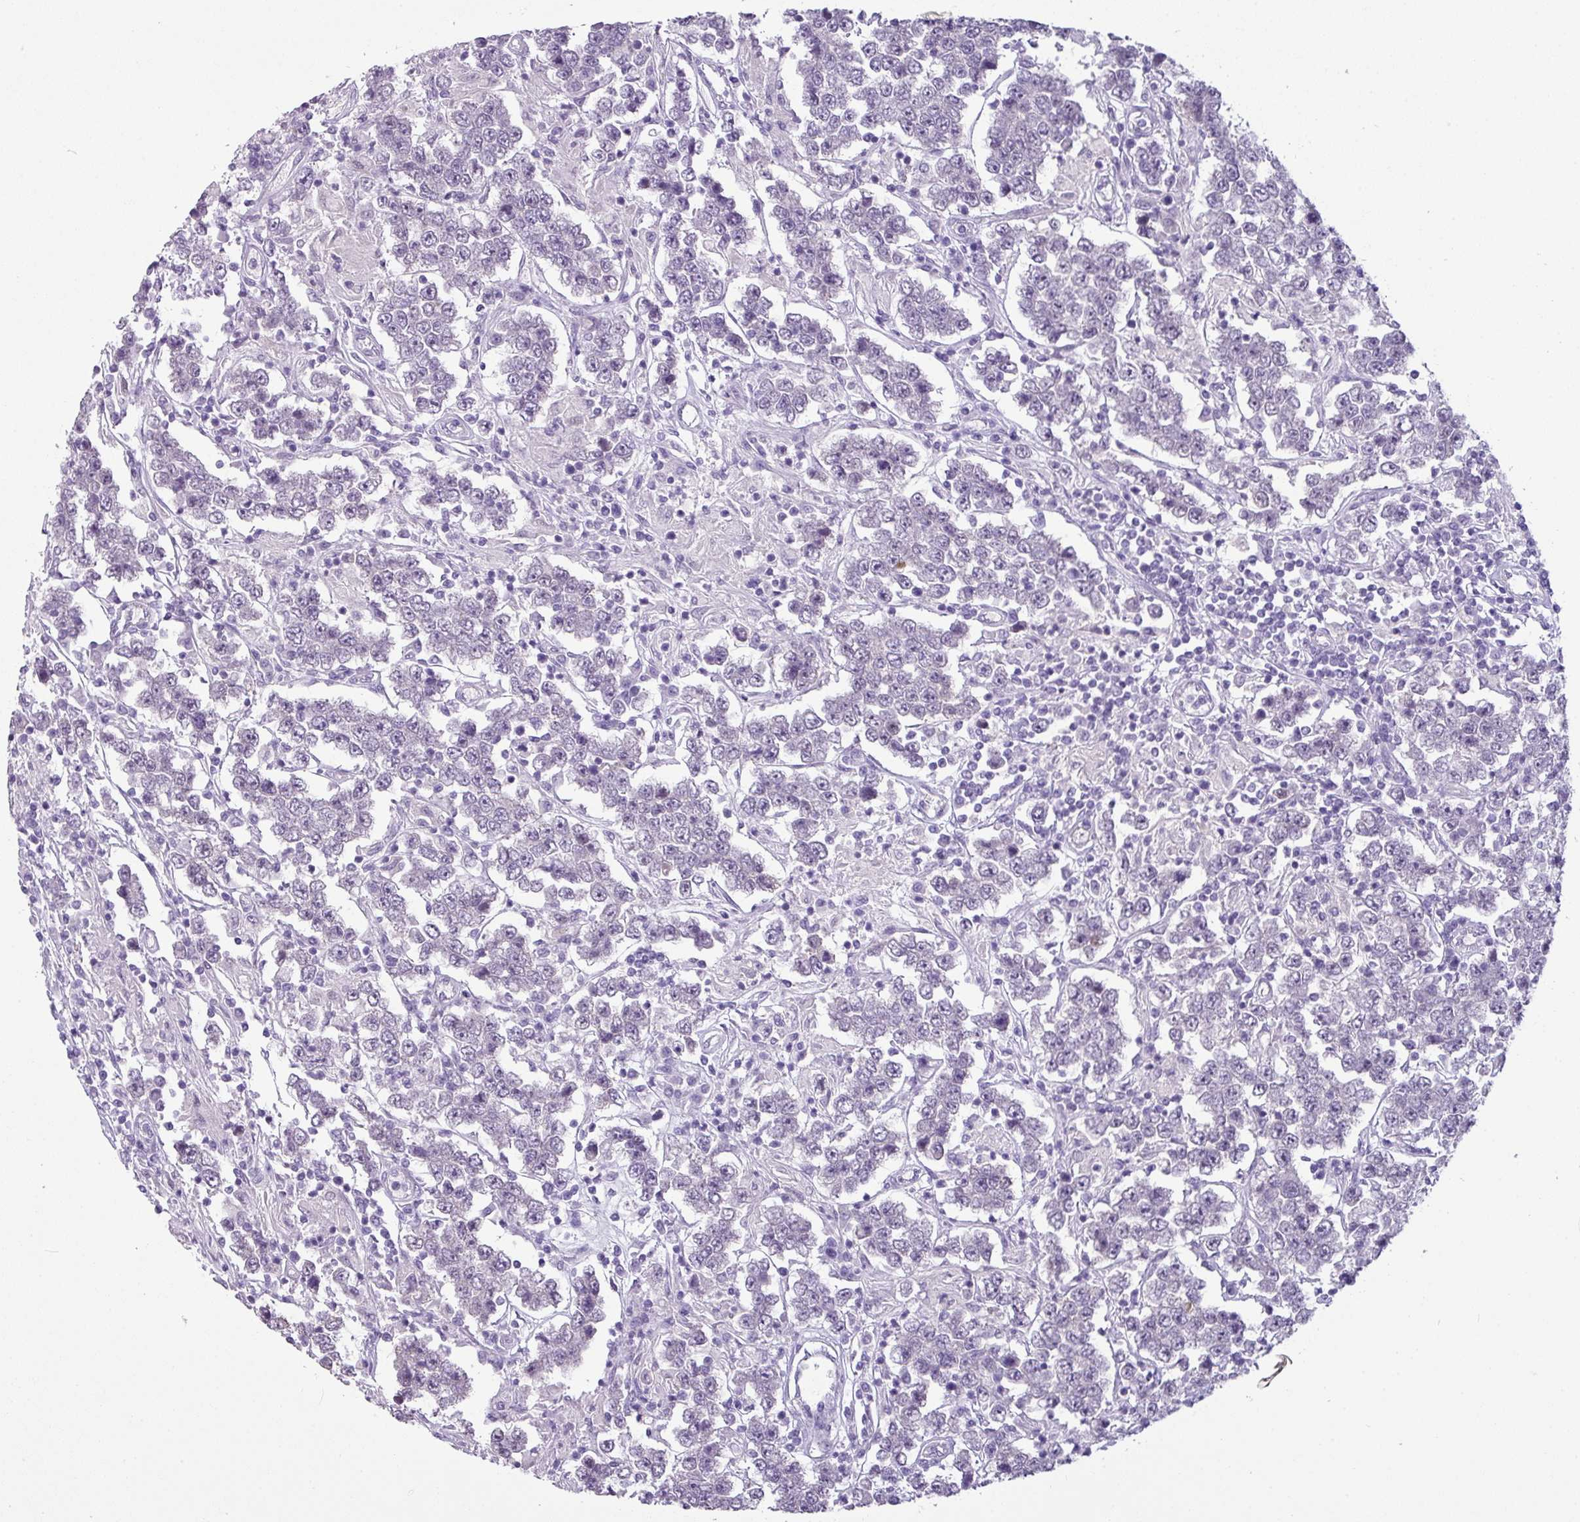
{"staining": {"intensity": "negative", "quantity": "none", "location": "none"}, "tissue": "testis cancer", "cell_type": "Tumor cells", "image_type": "cancer", "snomed": [{"axis": "morphology", "description": "Normal tissue, NOS"}, {"axis": "morphology", "description": "Urothelial carcinoma, High grade"}, {"axis": "morphology", "description": "Seminoma, NOS"}, {"axis": "morphology", "description": "Carcinoma, Embryonal, NOS"}, {"axis": "topography", "description": "Urinary bladder"}, {"axis": "topography", "description": "Testis"}], "caption": "Image shows no significant protein staining in tumor cells of testis cancer.", "gene": "TTLL12", "patient": {"sex": "male", "age": 41}}